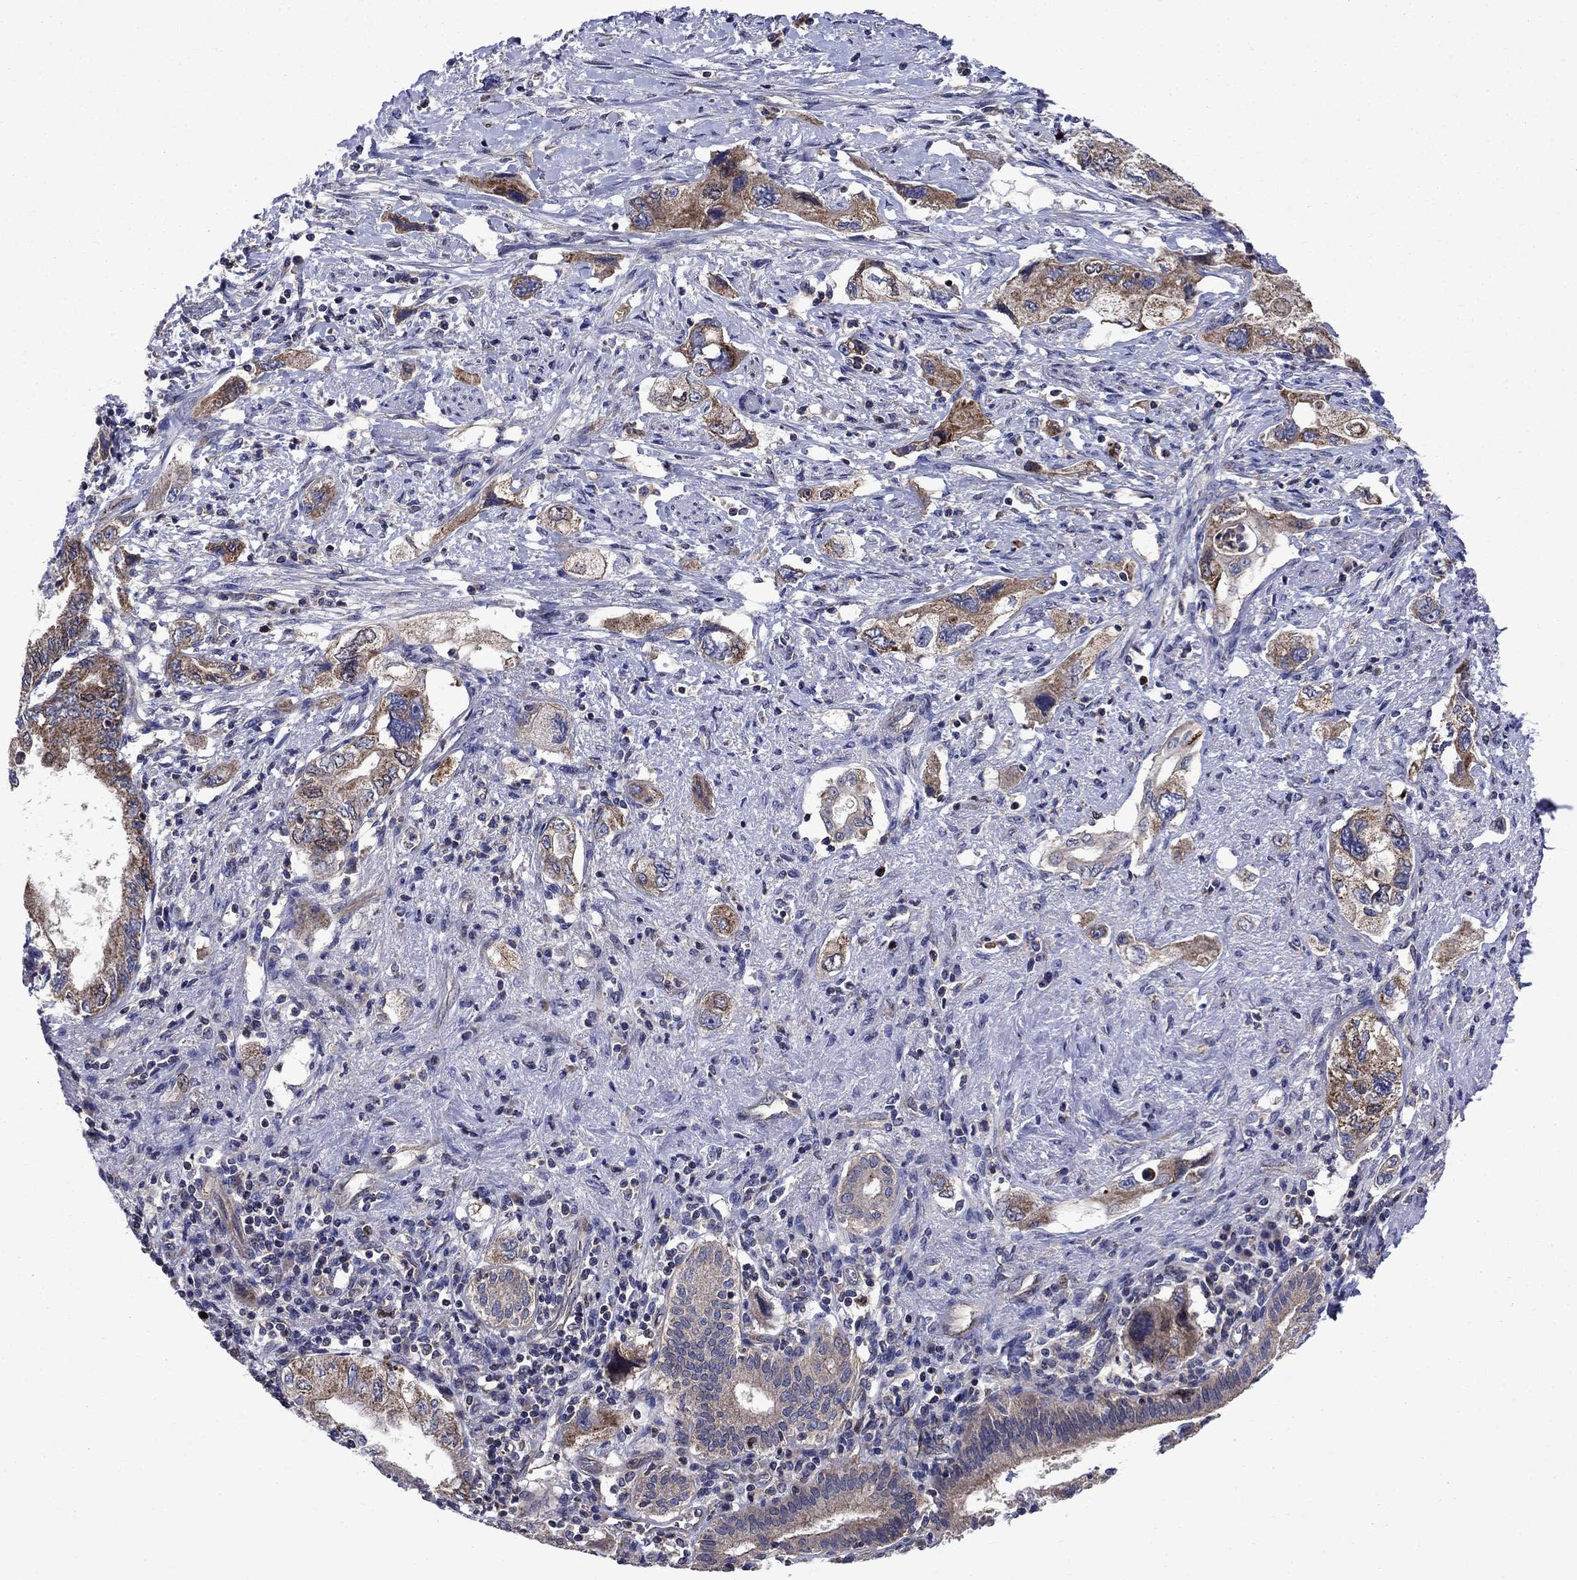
{"staining": {"intensity": "moderate", "quantity": ">75%", "location": "cytoplasmic/membranous"}, "tissue": "pancreatic cancer", "cell_type": "Tumor cells", "image_type": "cancer", "snomed": [{"axis": "morphology", "description": "Adenocarcinoma, NOS"}, {"axis": "topography", "description": "Pancreas"}], "caption": "Adenocarcinoma (pancreatic) stained with immunohistochemistry (IHC) displays moderate cytoplasmic/membranous expression in about >75% of tumor cells. The protein is stained brown, and the nuclei are stained in blue (DAB (3,3'-diaminobenzidine) IHC with brightfield microscopy, high magnification).", "gene": "KIF22", "patient": {"sex": "female", "age": 73}}